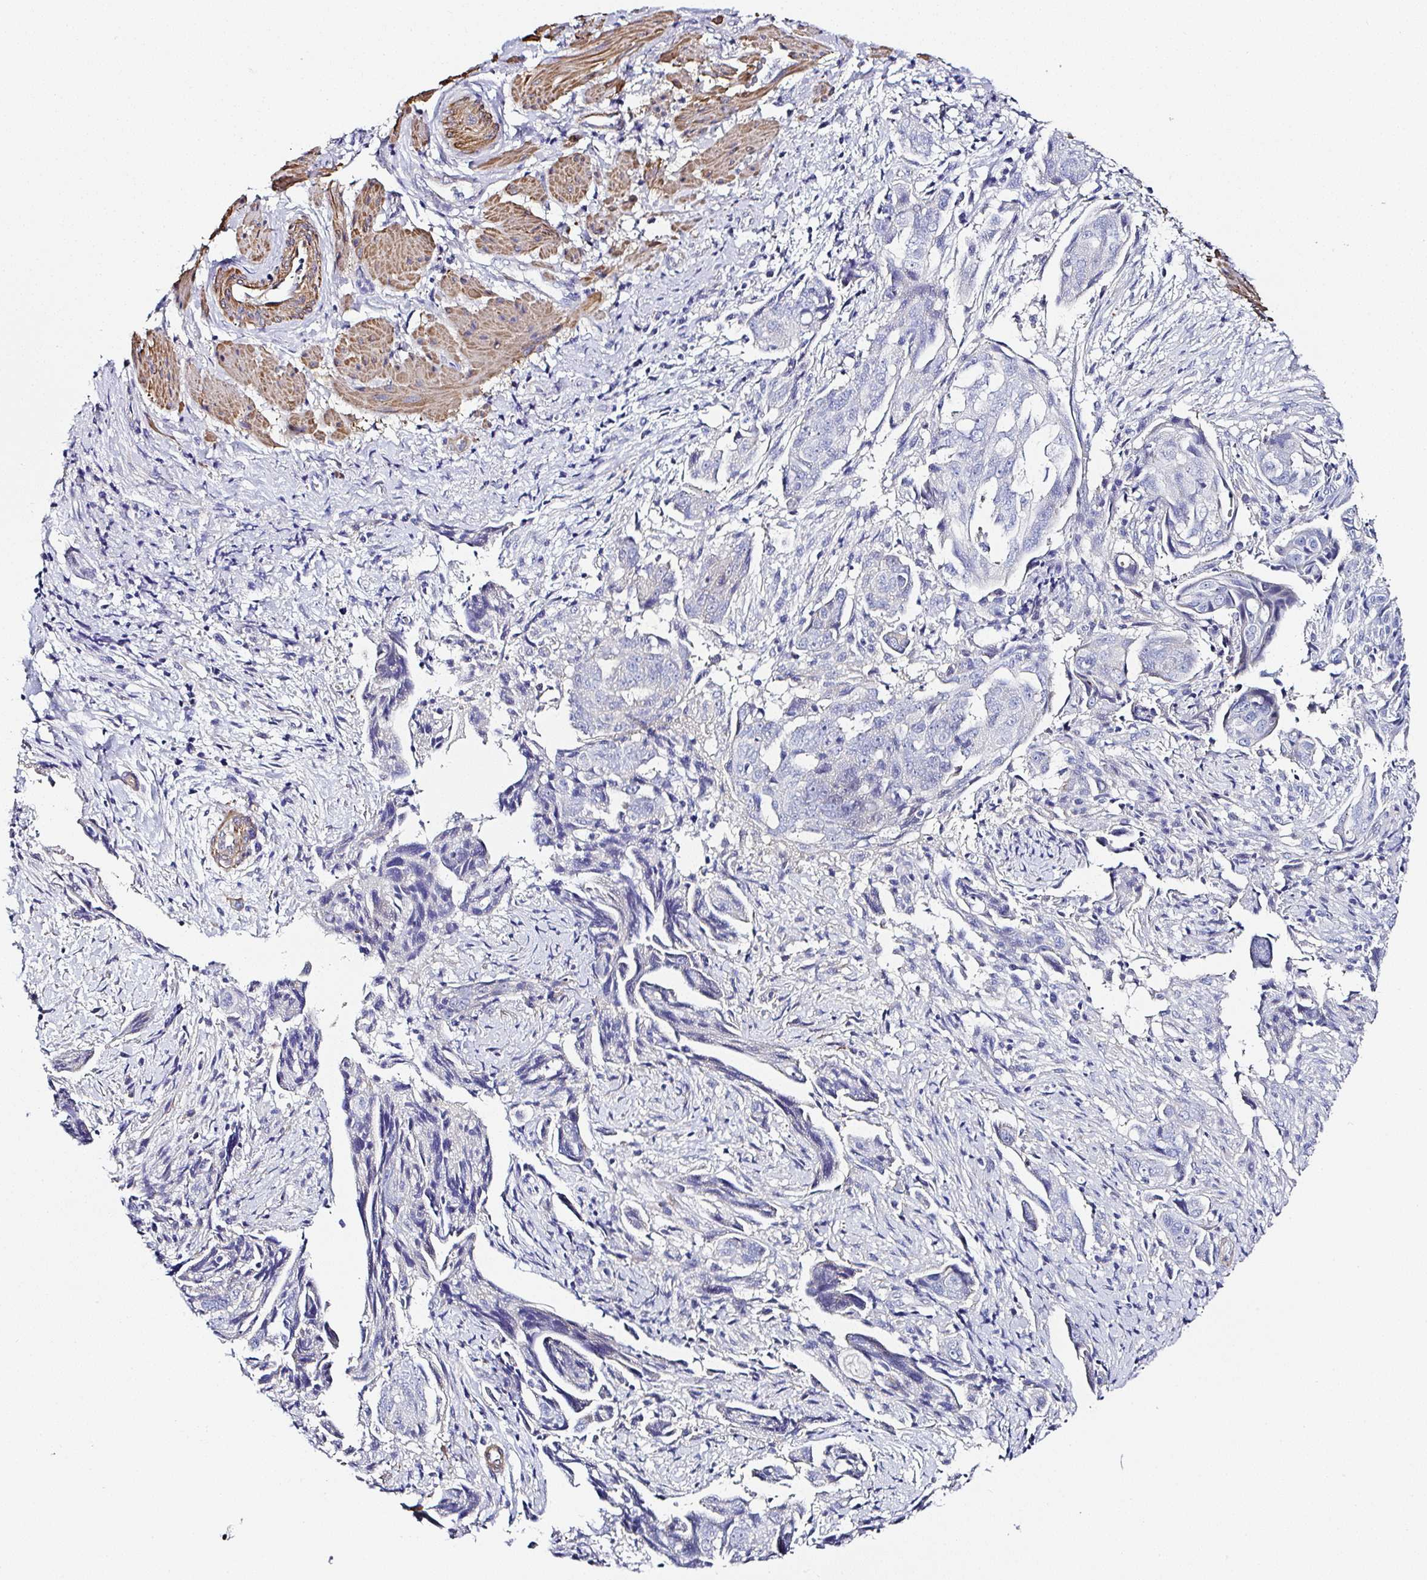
{"staining": {"intensity": "negative", "quantity": "none", "location": "none"}, "tissue": "ovarian cancer", "cell_type": "Tumor cells", "image_type": "cancer", "snomed": [{"axis": "morphology", "description": "Carcinoma, endometroid"}, {"axis": "topography", "description": "Ovary"}], "caption": "Immunohistochemistry (IHC) of human ovarian endometroid carcinoma reveals no staining in tumor cells.", "gene": "PPFIA4", "patient": {"sex": "female", "age": 70}}